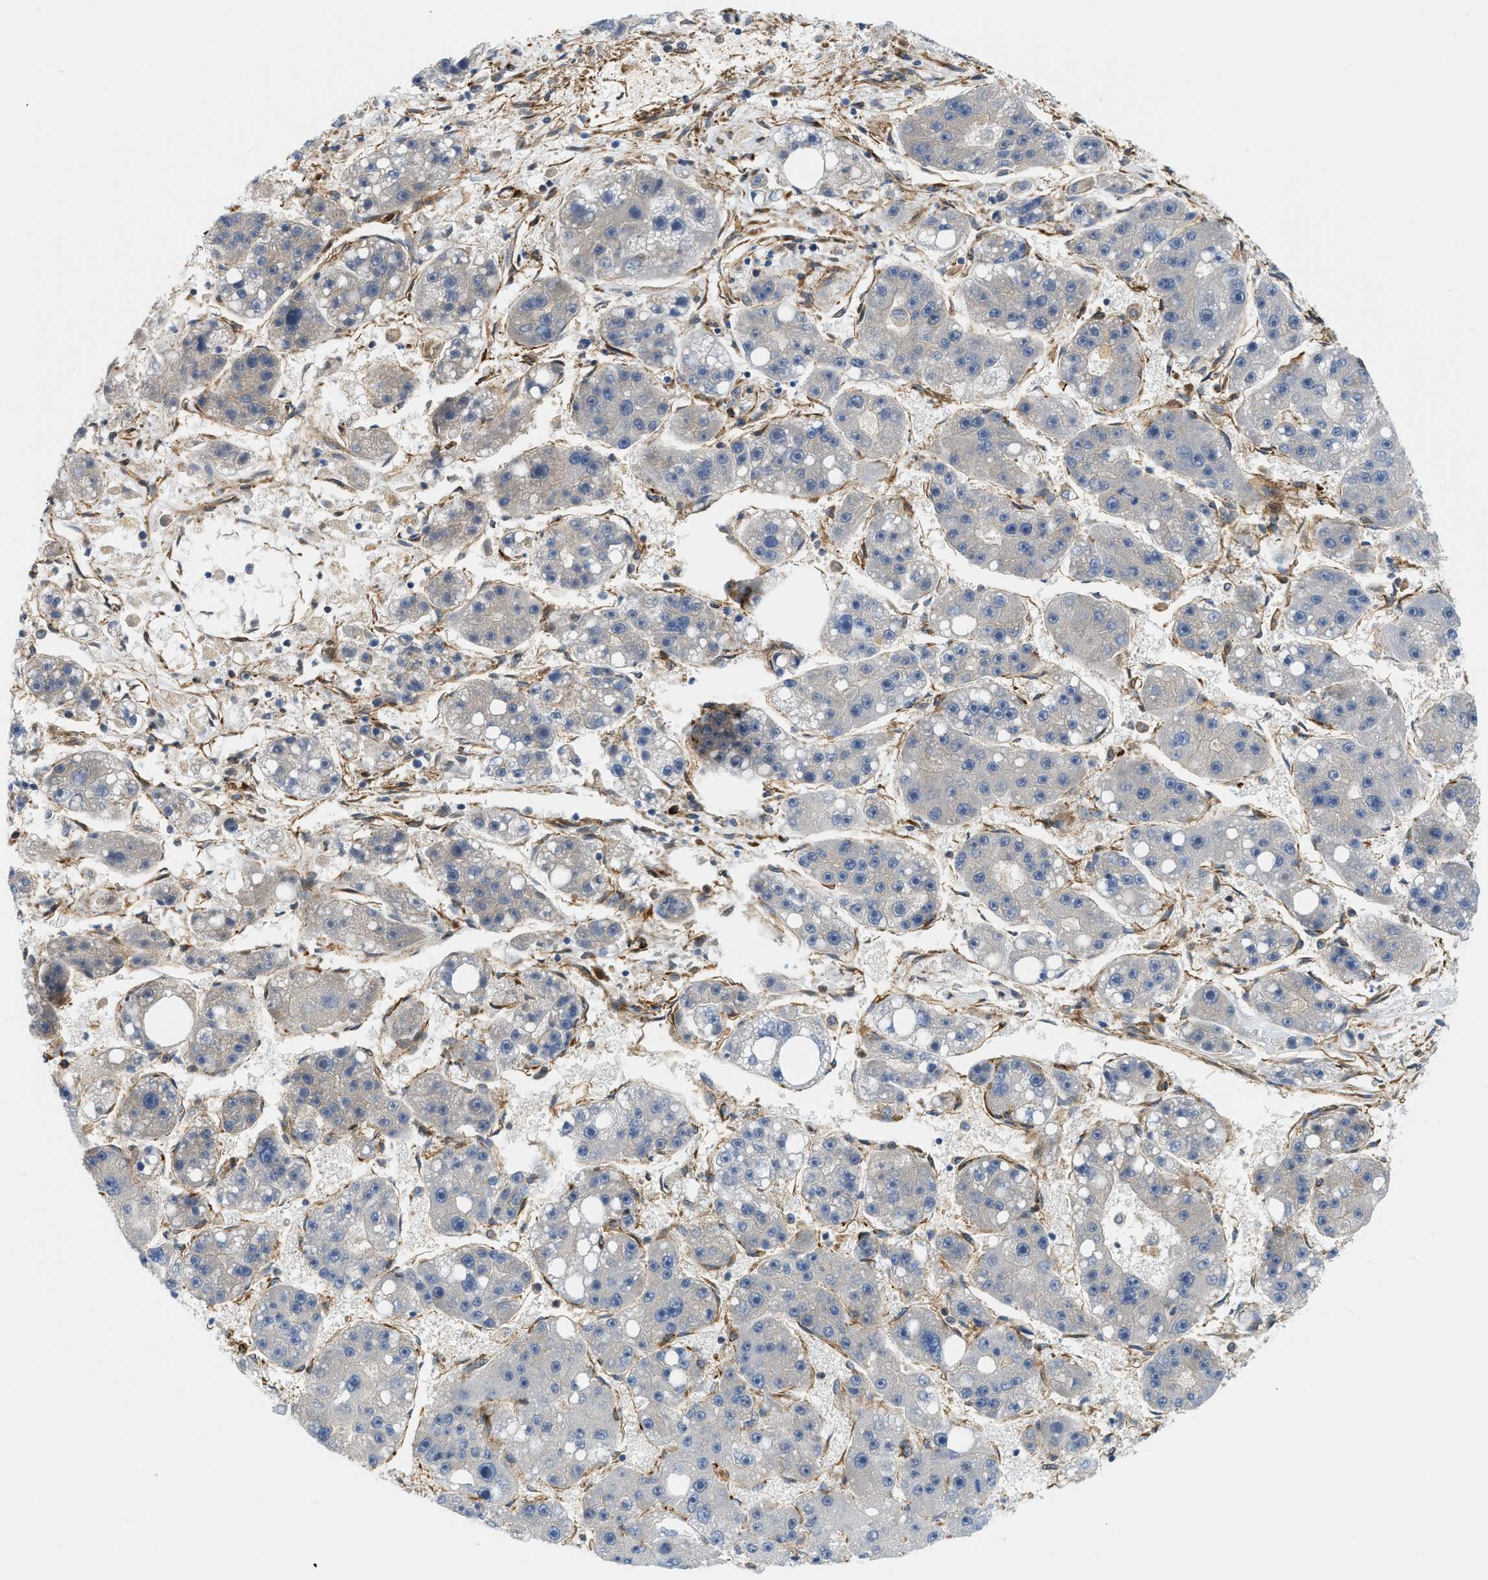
{"staining": {"intensity": "negative", "quantity": "none", "location": "none"}, "tissue": "liver cancer", "cell_type": "Tumor cells", "image_type": "cancer", "snomed": [{"axis": "morphology", "description": "Carcinoma, Hepatocellular, NOS"}, {"axis": "topography", "description": "Liver"}], "caption": "Tumor cells are negative for brown protein staining in hepatocellular carcinoma (liver).", "gene": "HIP1", "patient": {"sex": "female", "age": 61}}